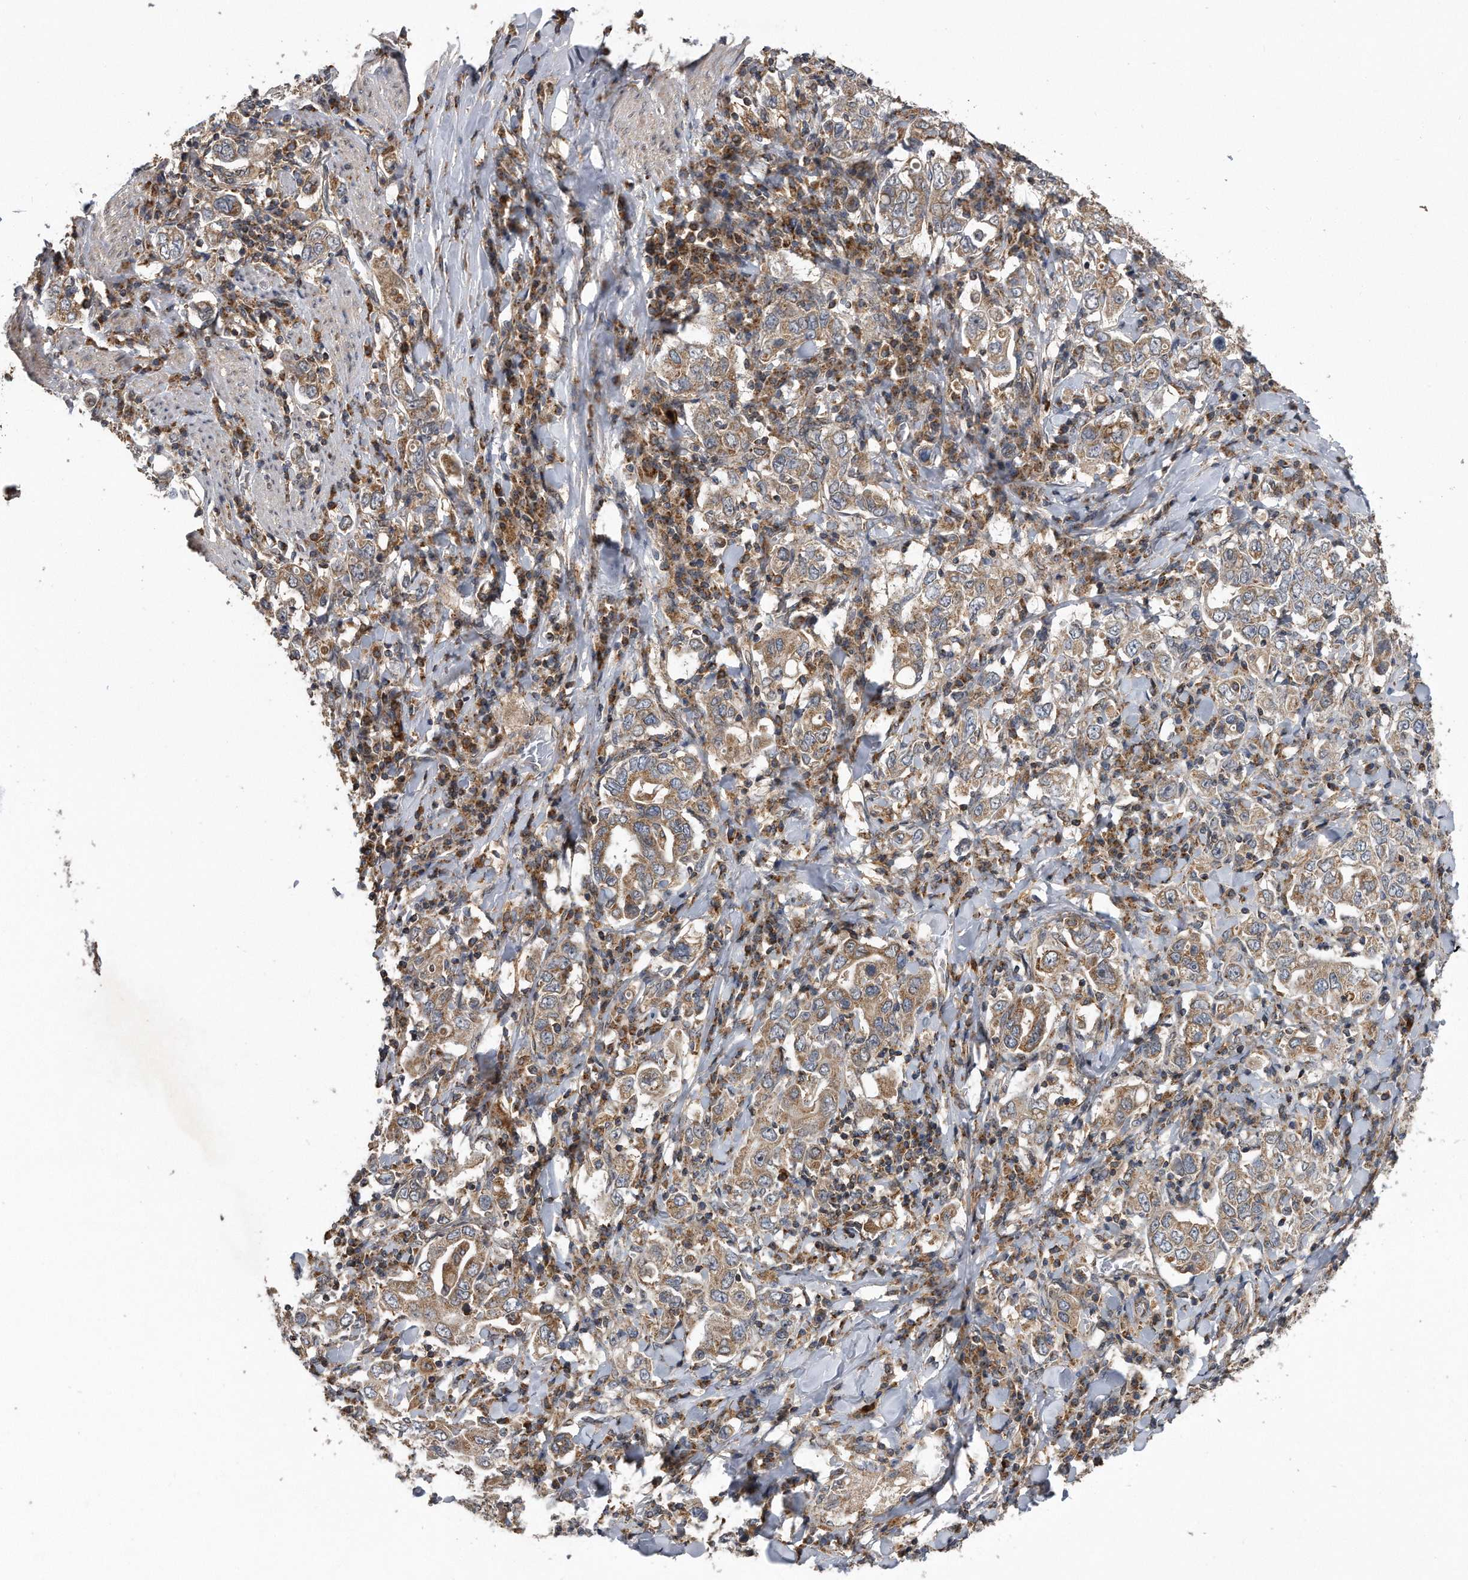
{"staining": {"intensity": "moderate", "quantity": ">75%", "location": "cytoplasmic/membranous"}, "tissue": "stomach cancer", "cell_type": "Tumor cells", "image_type": "cancer", "snomed": [{"axis": "morphology", "description": "Adenocarcinoma, NOS"}, {"axis": "topography", "description": "Stomach, upper"}], "caption": "Protein analysis of stomach adenocarcinoma tissue reveals moderate cytoplasmic/membranous expression in approximately >75% of tumor cells. The staining was performed using DAB to visualize the protein expression in brown, while the nuclei were stained in blue with hematoxylin (Magnification: 20x).", "gene": "ALPK2", "patient": {"sex": "male", "age": 62}}